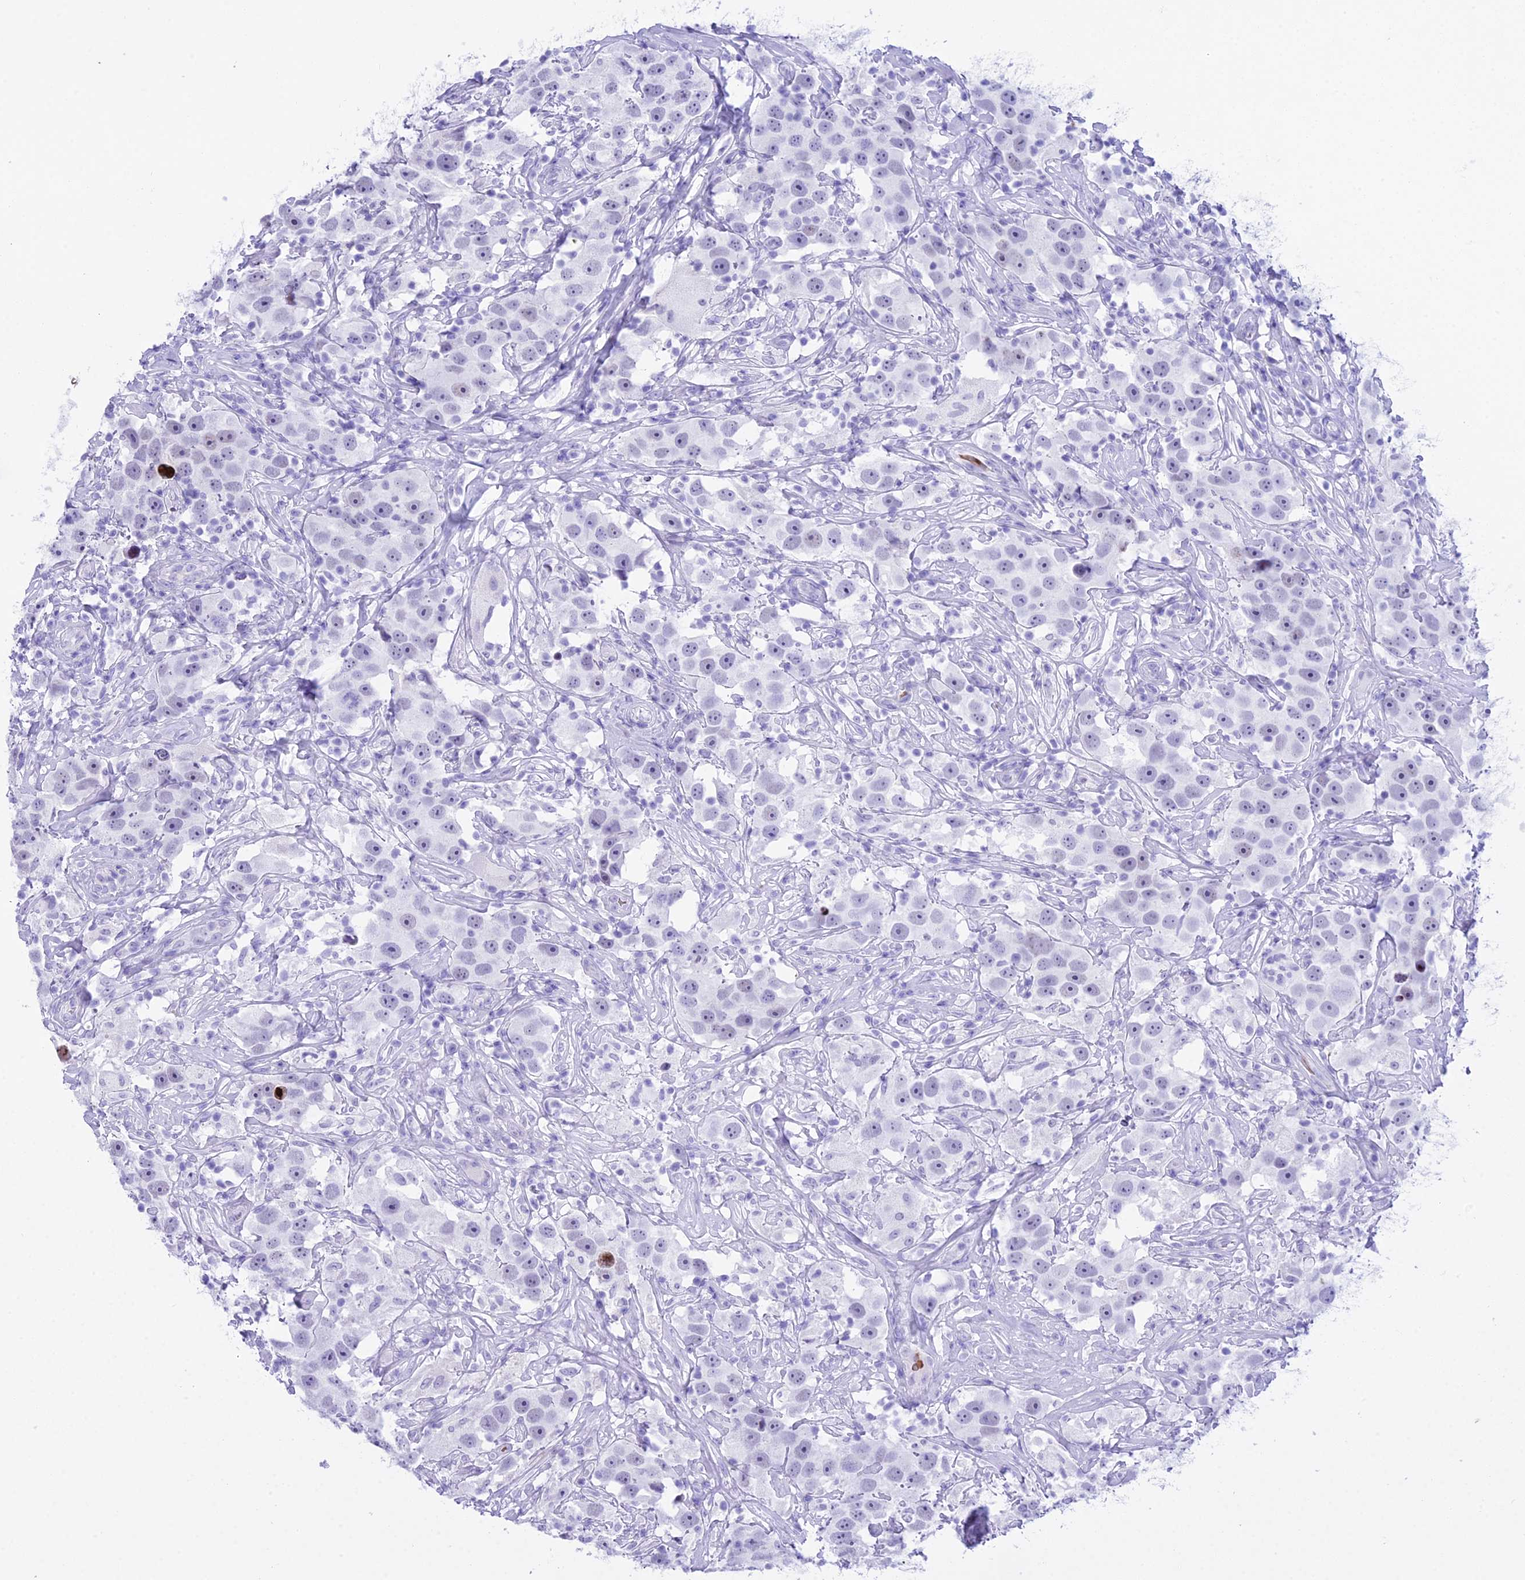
{"staining": {"intensity": "negative", "quantity": "none", "location": "none"}, "tissue": "testis cancer", "cell_type": "Tumor cells", "image_type": "cancer", "snomed": [{"axis": "morphology", "description": "Seminoma, NOS"}, {"axis": "topography", "description": "Testis"}], "caption": "The photomicrograph reveals no staining of tumor cells in testis seminoma.", "gene": "RNPS1", "patient": {"sex": "male", "age": 49}}